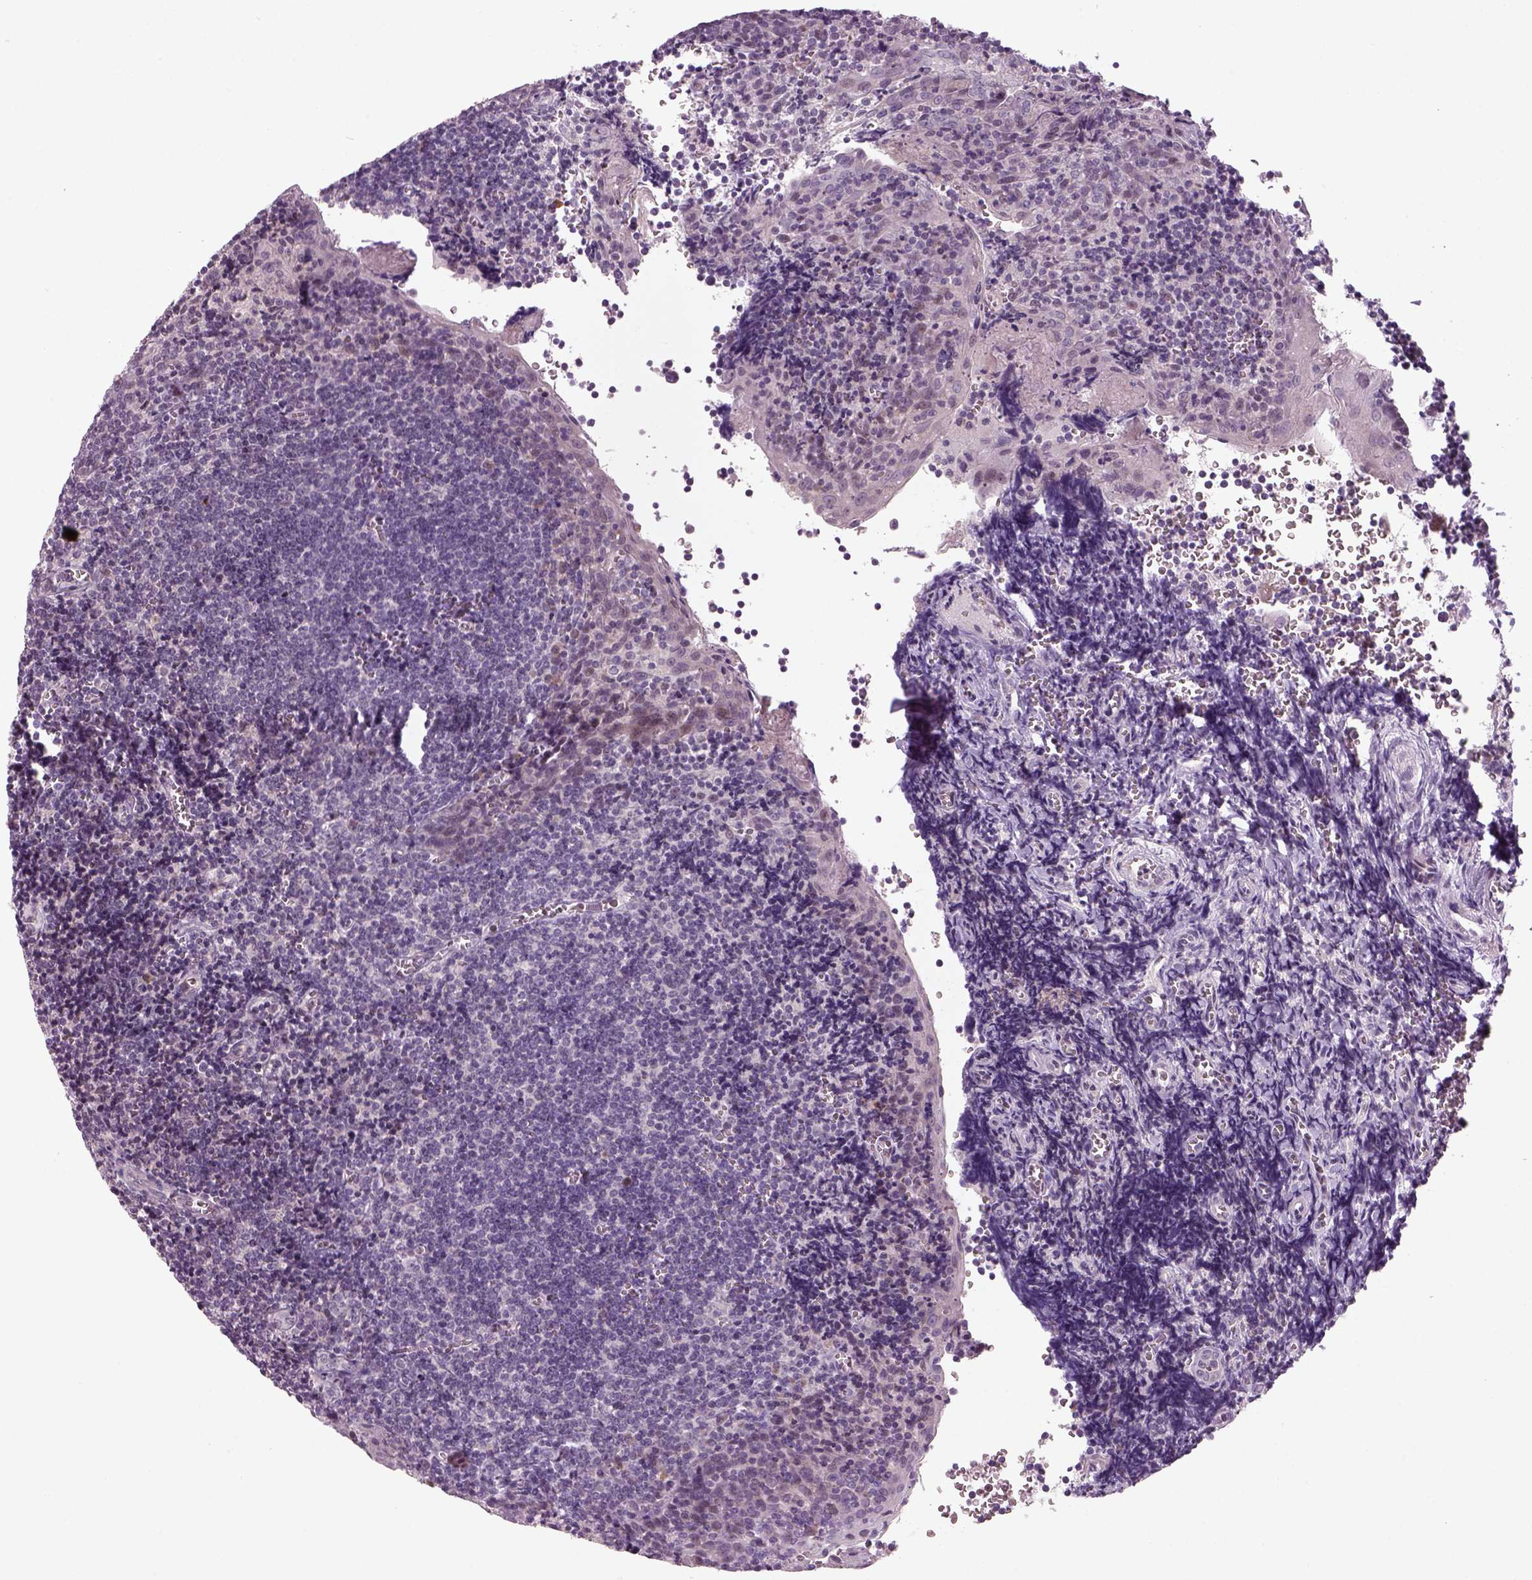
{"staining": {"intensity": "negative", "quantity": "none", "location": "none"}, "tissue": "tonsil", "cell_type": "Germinal center cells", "image_type": "normal", "snomed": [{"axis": "morphology", "description": "Normal tissue, NOS"}, {"axis": "morphology", "description": "Inflammation, NOS"}, {"axis": "topography", "description": "Tonsil"}], "caption": "Image shows no protein staining in germinal center cells of benign tonsil.", "gene": "PENK", "patient": {"sex": "female", "age": 31}}